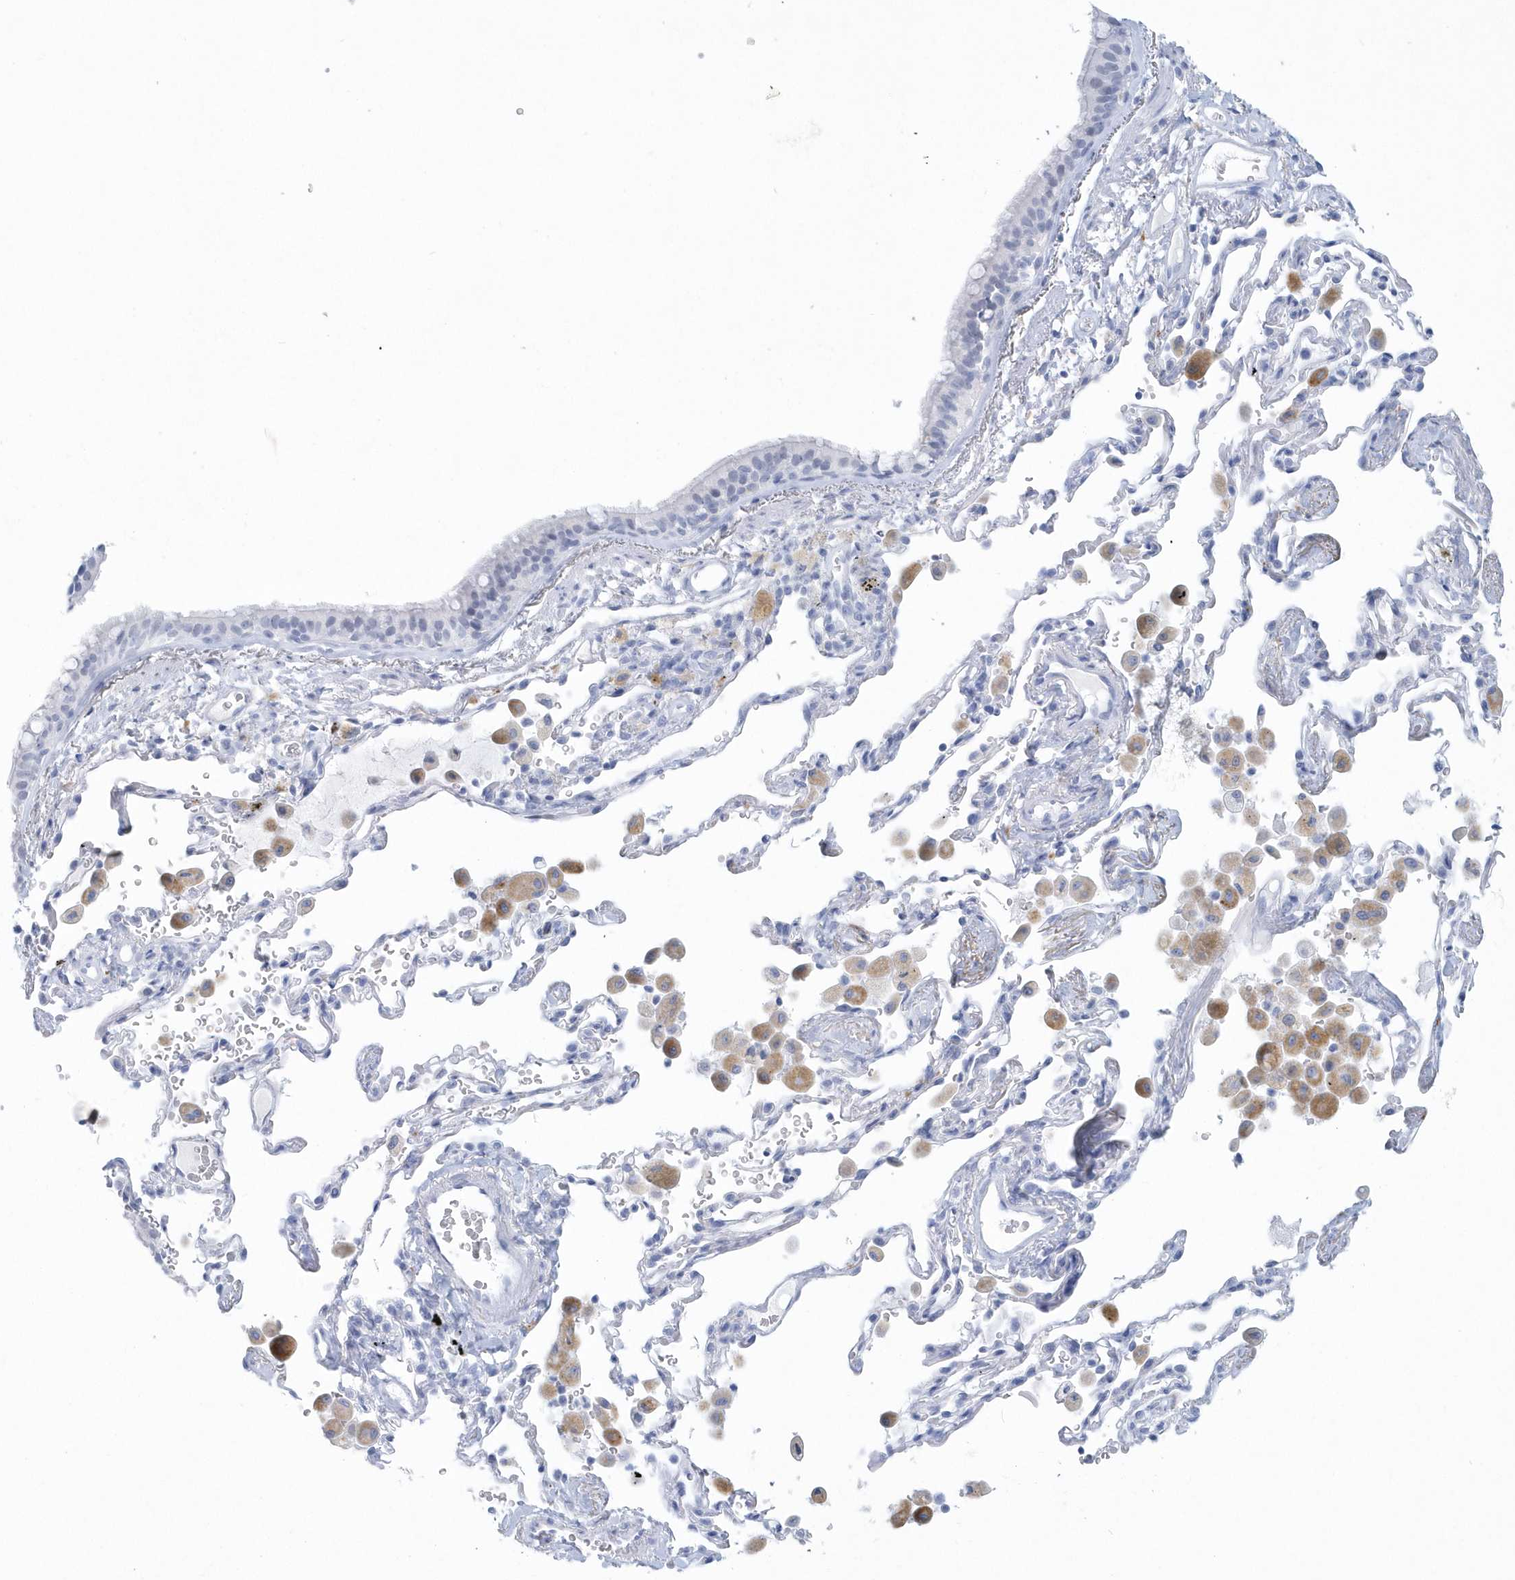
{"staining": {"intensity": "negative", "quantity": "none", "location": "none"}, "tissue": "bronchus", "cell_type": "Respiratory epithelial cells", "image_type": "normal", "snomed": [{"axis": "morphology", "description": "Normal tissue, NOS"}, {"axis": "morphology", "description": "Adenocarcinoma, NOS"}, {"axis": "topography", "description": "Bronchus"}, {"axis": "topography", "description": "Lung"}], "caption": "Normal bronchus was stained to show a protein in brown. There is no significant staining in respiratory epithelial cells. Brightfield microscopy of immunohistochemistry (IHC) stained with DAB (brown) and hematoxylin (blue), captured at high magnification.", "gene": "PTPRO", "patient": {"sex": "male", "age": 54}}